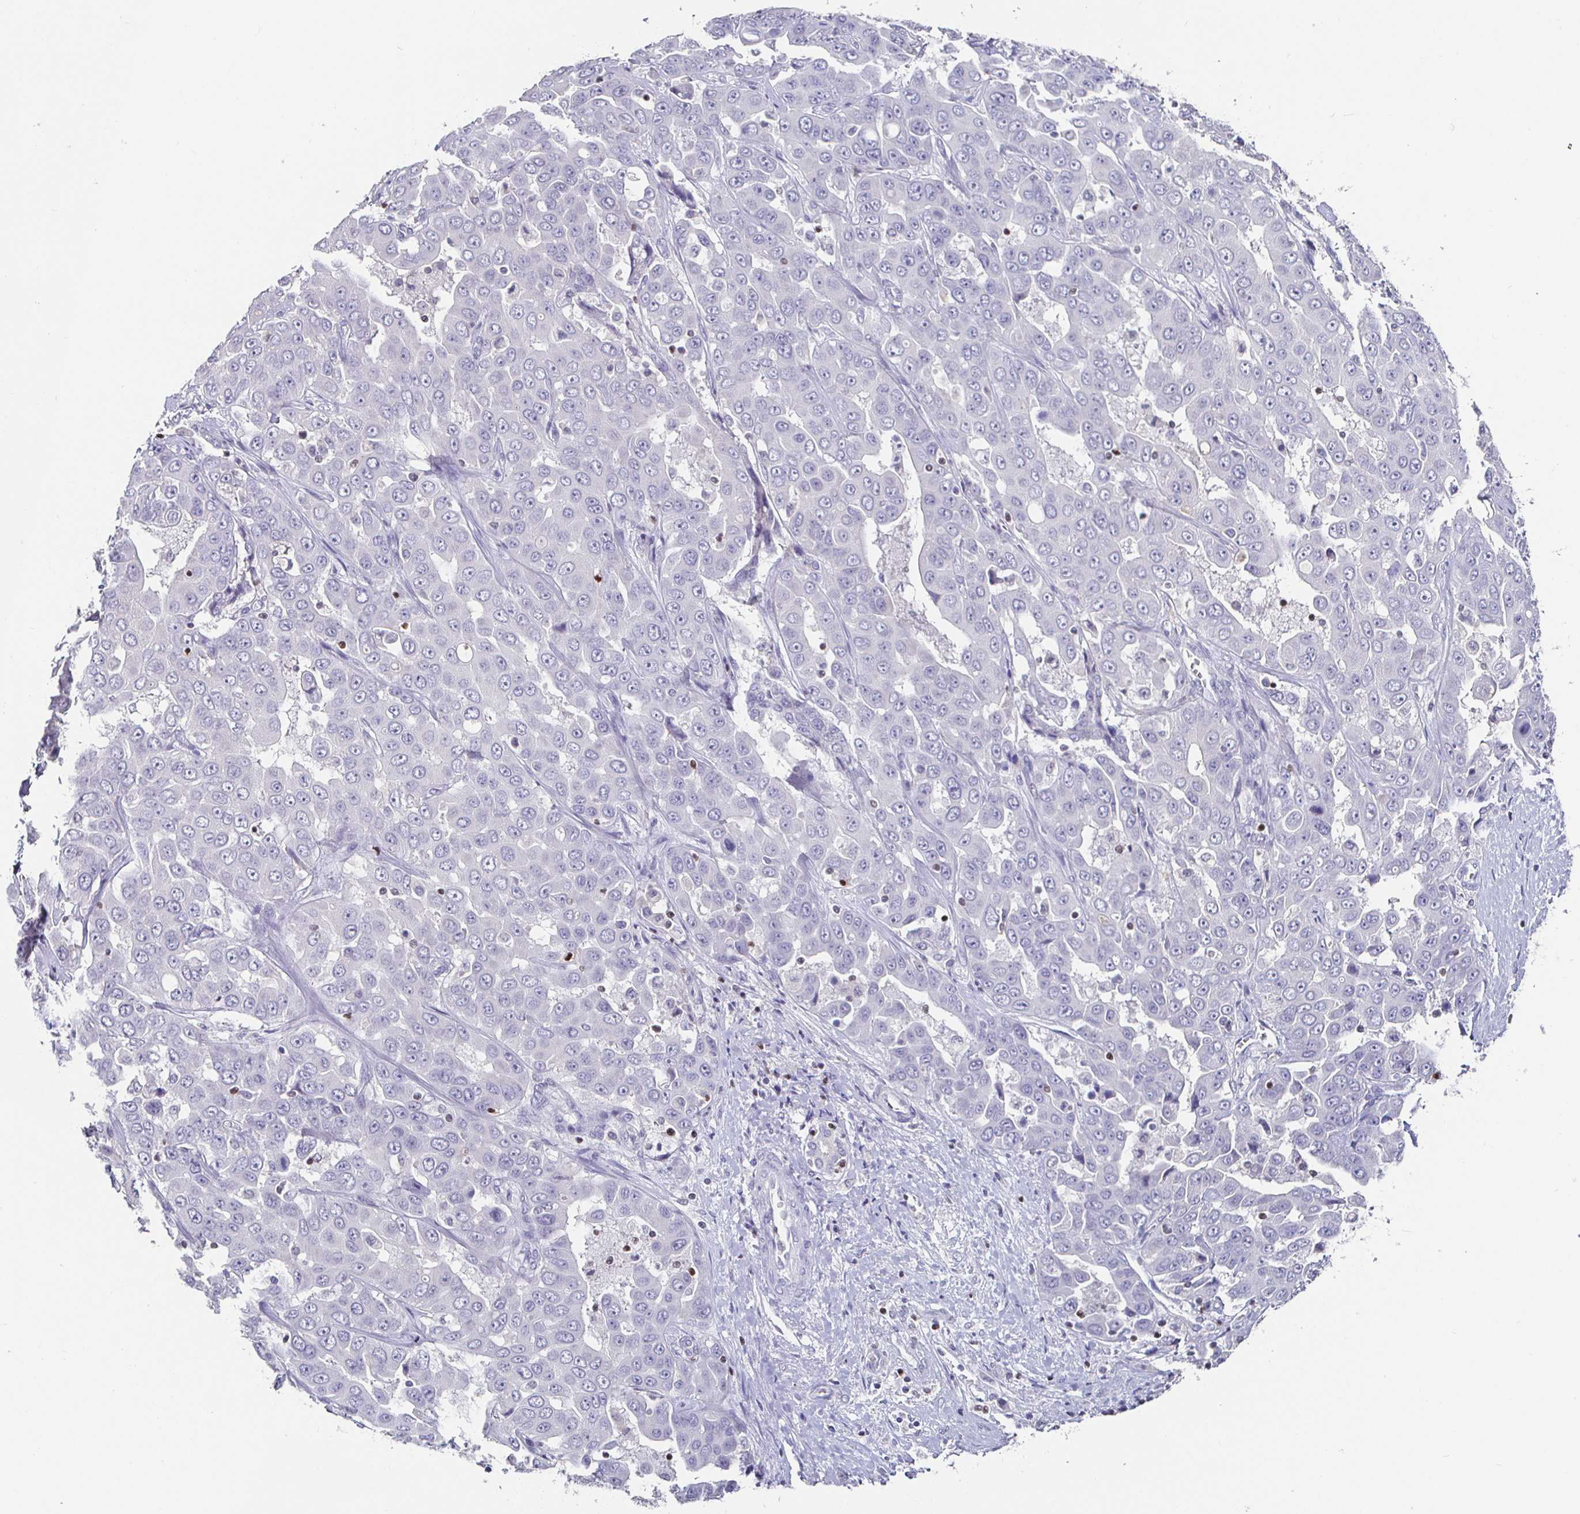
{"staining": {"intensity": "negative", "quantity": "none", "location": "none"}, "tissue": "liver cancer", "cell_type": "Tumor cells", "image_type": "cancer", "snomed": [{"axis": "morphology", "description": "Cholangiocarcinoma"}, {"axis": "topography", "description": "Liver"}], "caption": "DAB (3,3'-diaminobenzidine) immunohistochemical staining of liver cholangiocarcinoma shows no significant expression in tumor cells.", "gene": "RUNX2", "patient": {"sex": "female", "age": 52}}